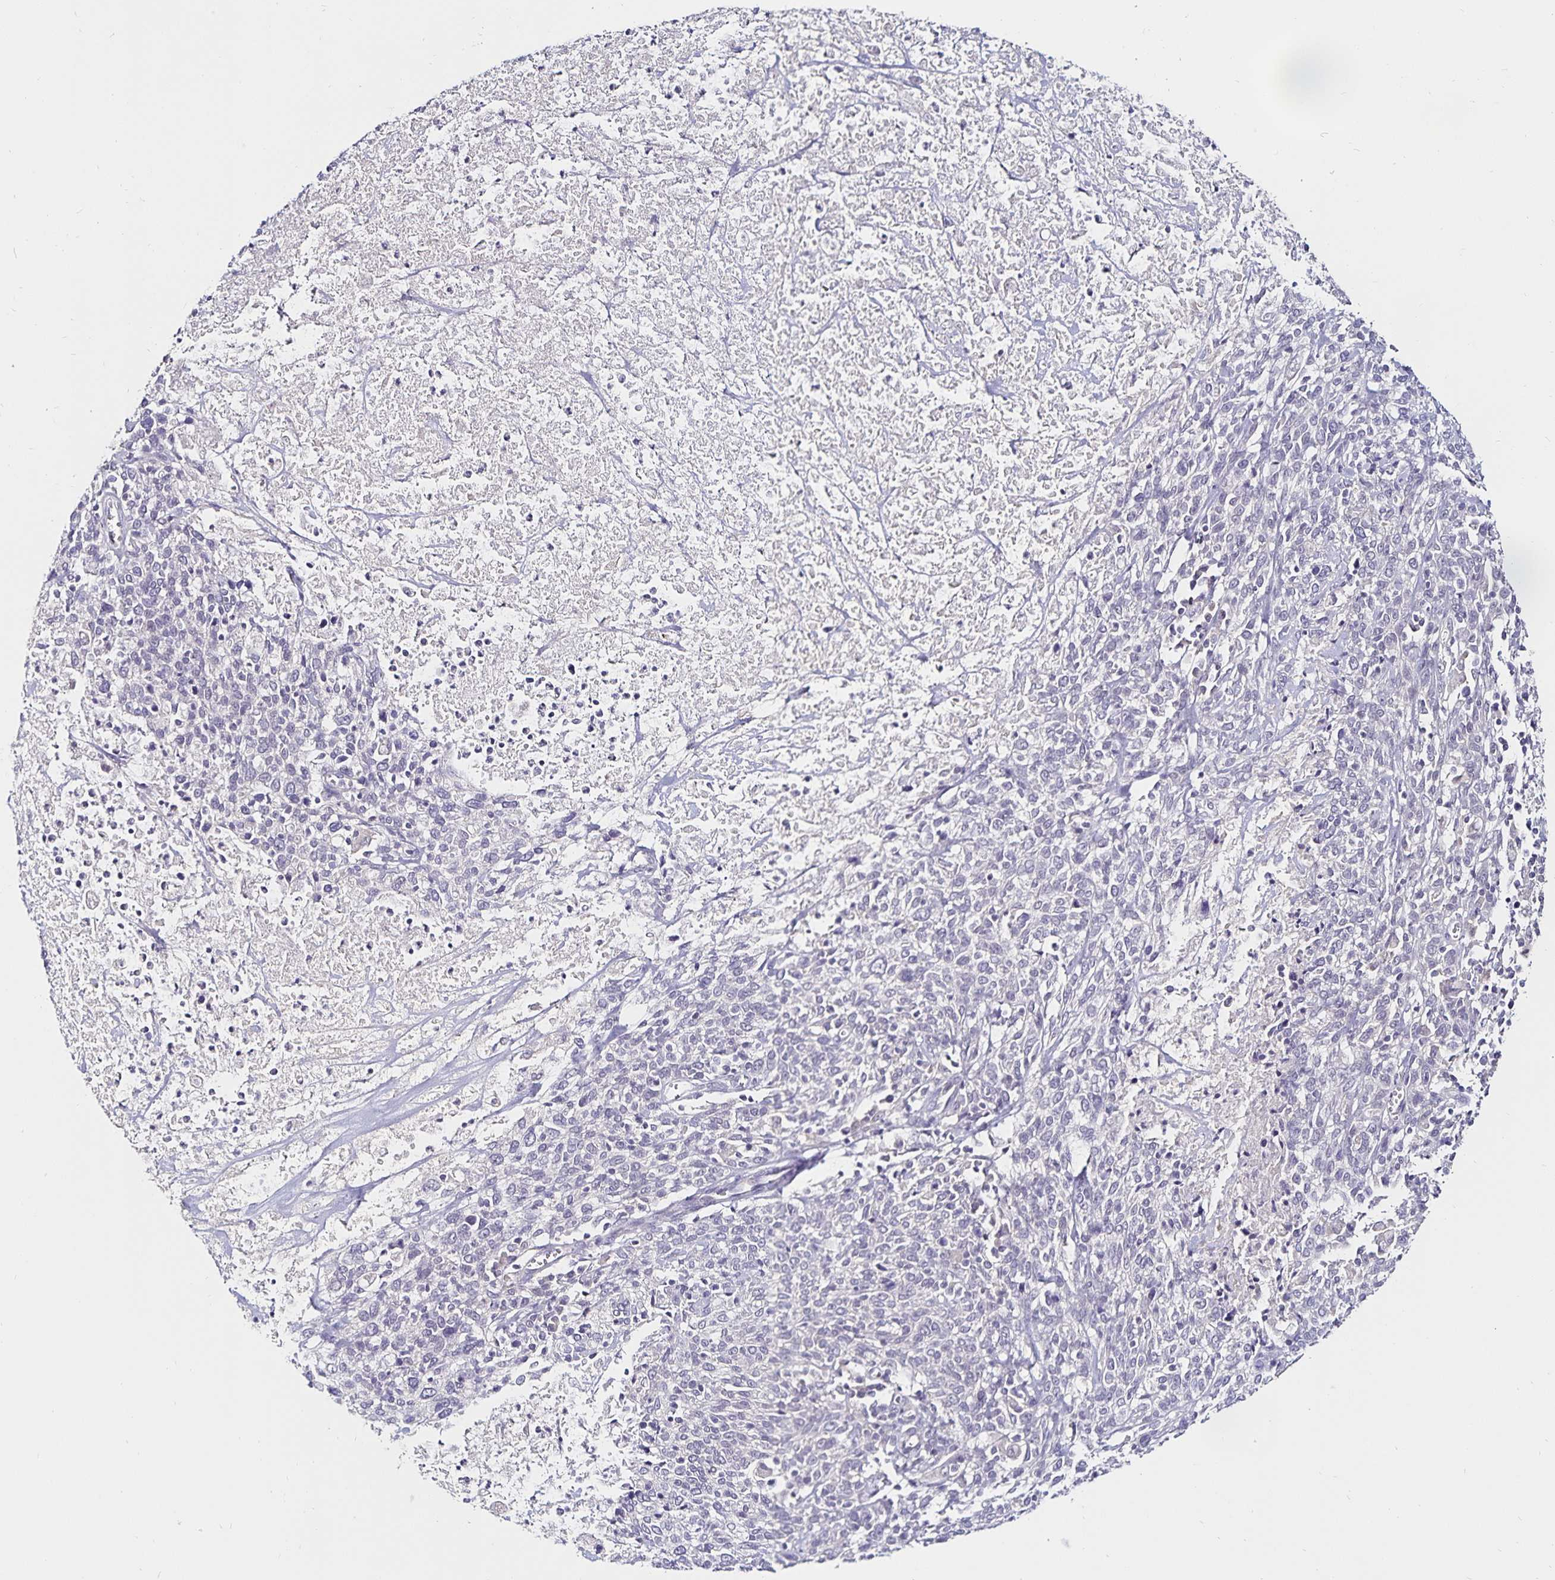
{"staining": {"intensity": "negative", "quantity": "none", "location": "none"}, "tissue": "cervical cancer", "cell_type": "Tumor cells", "image_type": "cancer", "snomed": [{"axis": "morphology", "description": "Squamous cell carcinoma, NOS"}, {"axis": "topography", "description": "Cervix"}], "caption": "High power microscopy photomicrograph of an immunohistochemistry (IHC) histopathology image of cervical cancer (squamous cell carcinoma), revealing no significant positivity in tumor cells. Brightfield microscopy of IHC stained with DAB (3,3'-diaminobenzidine) (brown) and hematoxylin (blue), captured at high magnification.", "gene": "ACSL5", "patient": {"sex": "female", "age": 46}}